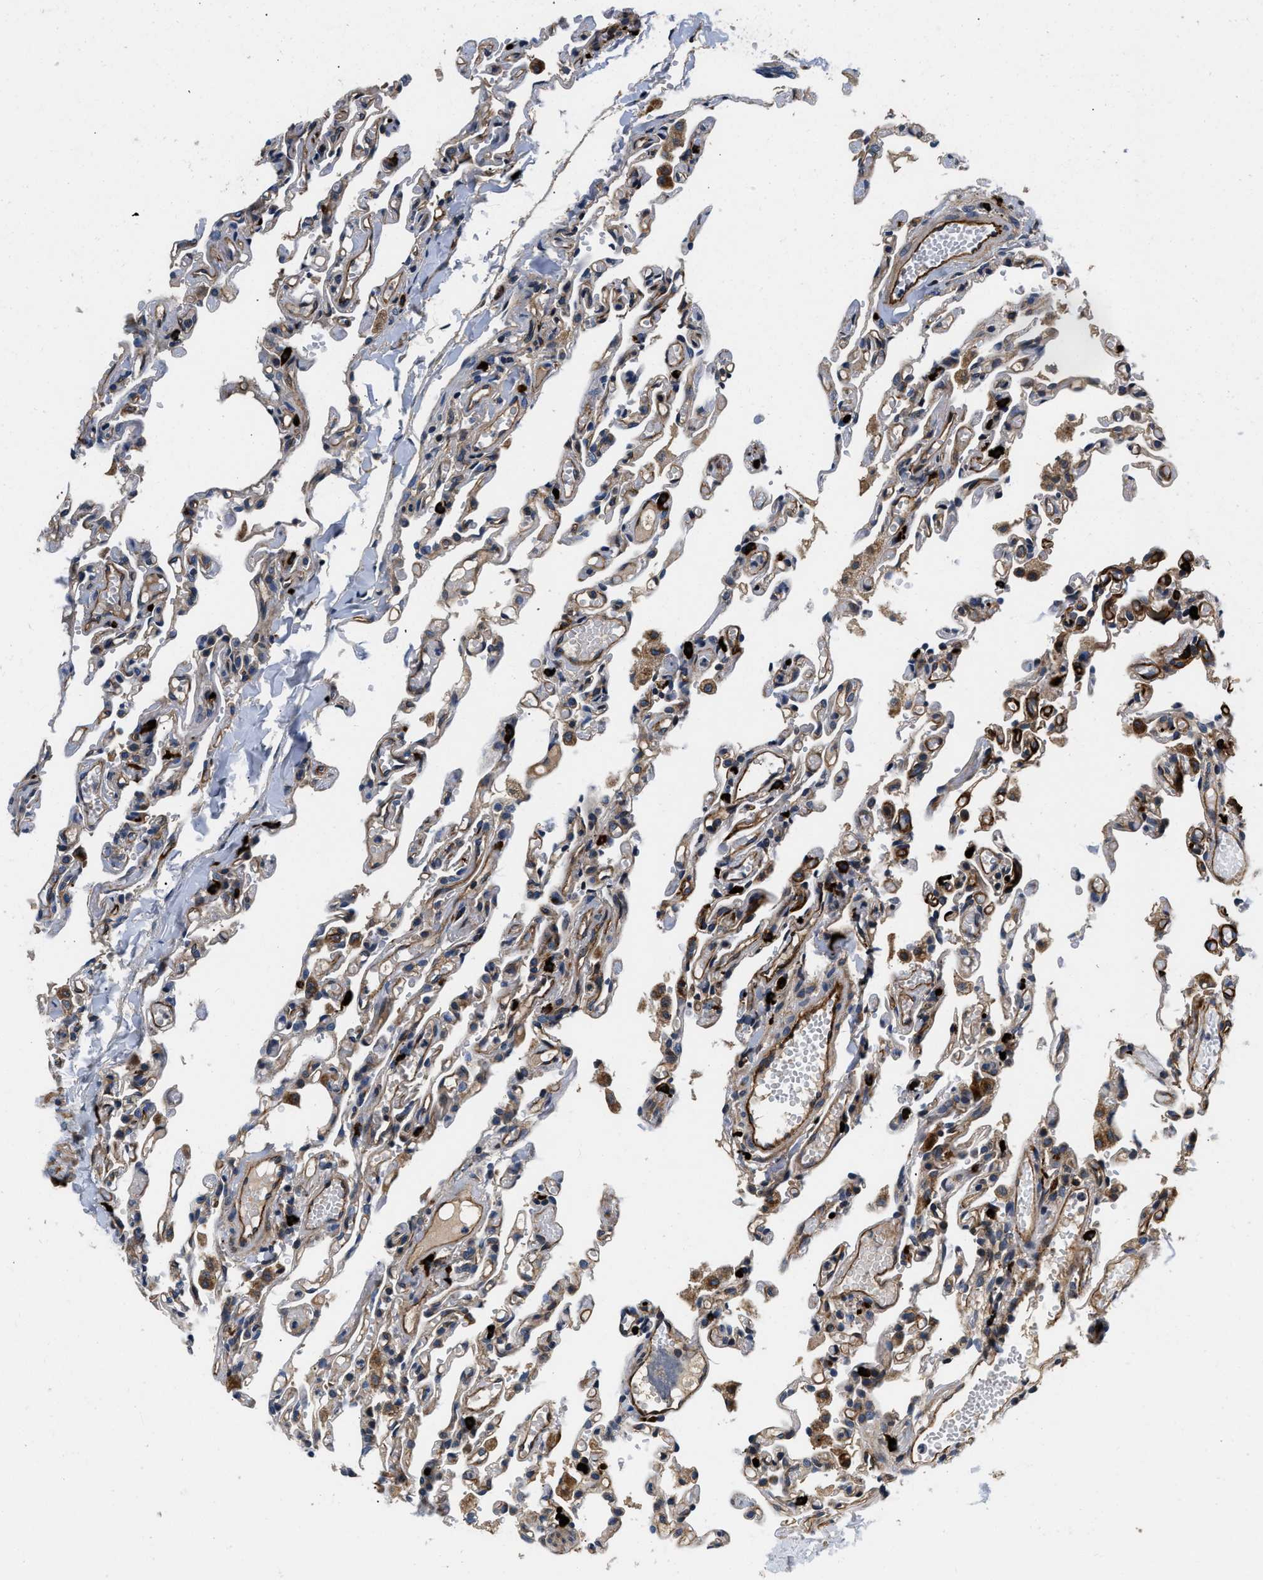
{"staining": {"intensity": "moderate", "quantity": "25%-75%", "location": "cytoplasmic/membranous"}, "tissue": "lung", "cell_type": "Alveolar cells", "image_type": "normal", "snomed": [{"axis": "morphology", "description": "Normal tissue, NOS"}, {"axis": "topography", "description": "Lung"}], "caption": "Protein expression analysis of unremarkable lung displays moderate cytoplasmic/membranous expression in approximately 25%-75% of alveolar cells.", "gene": "NME6", "patient": {"sex": "male", "age": 21}}